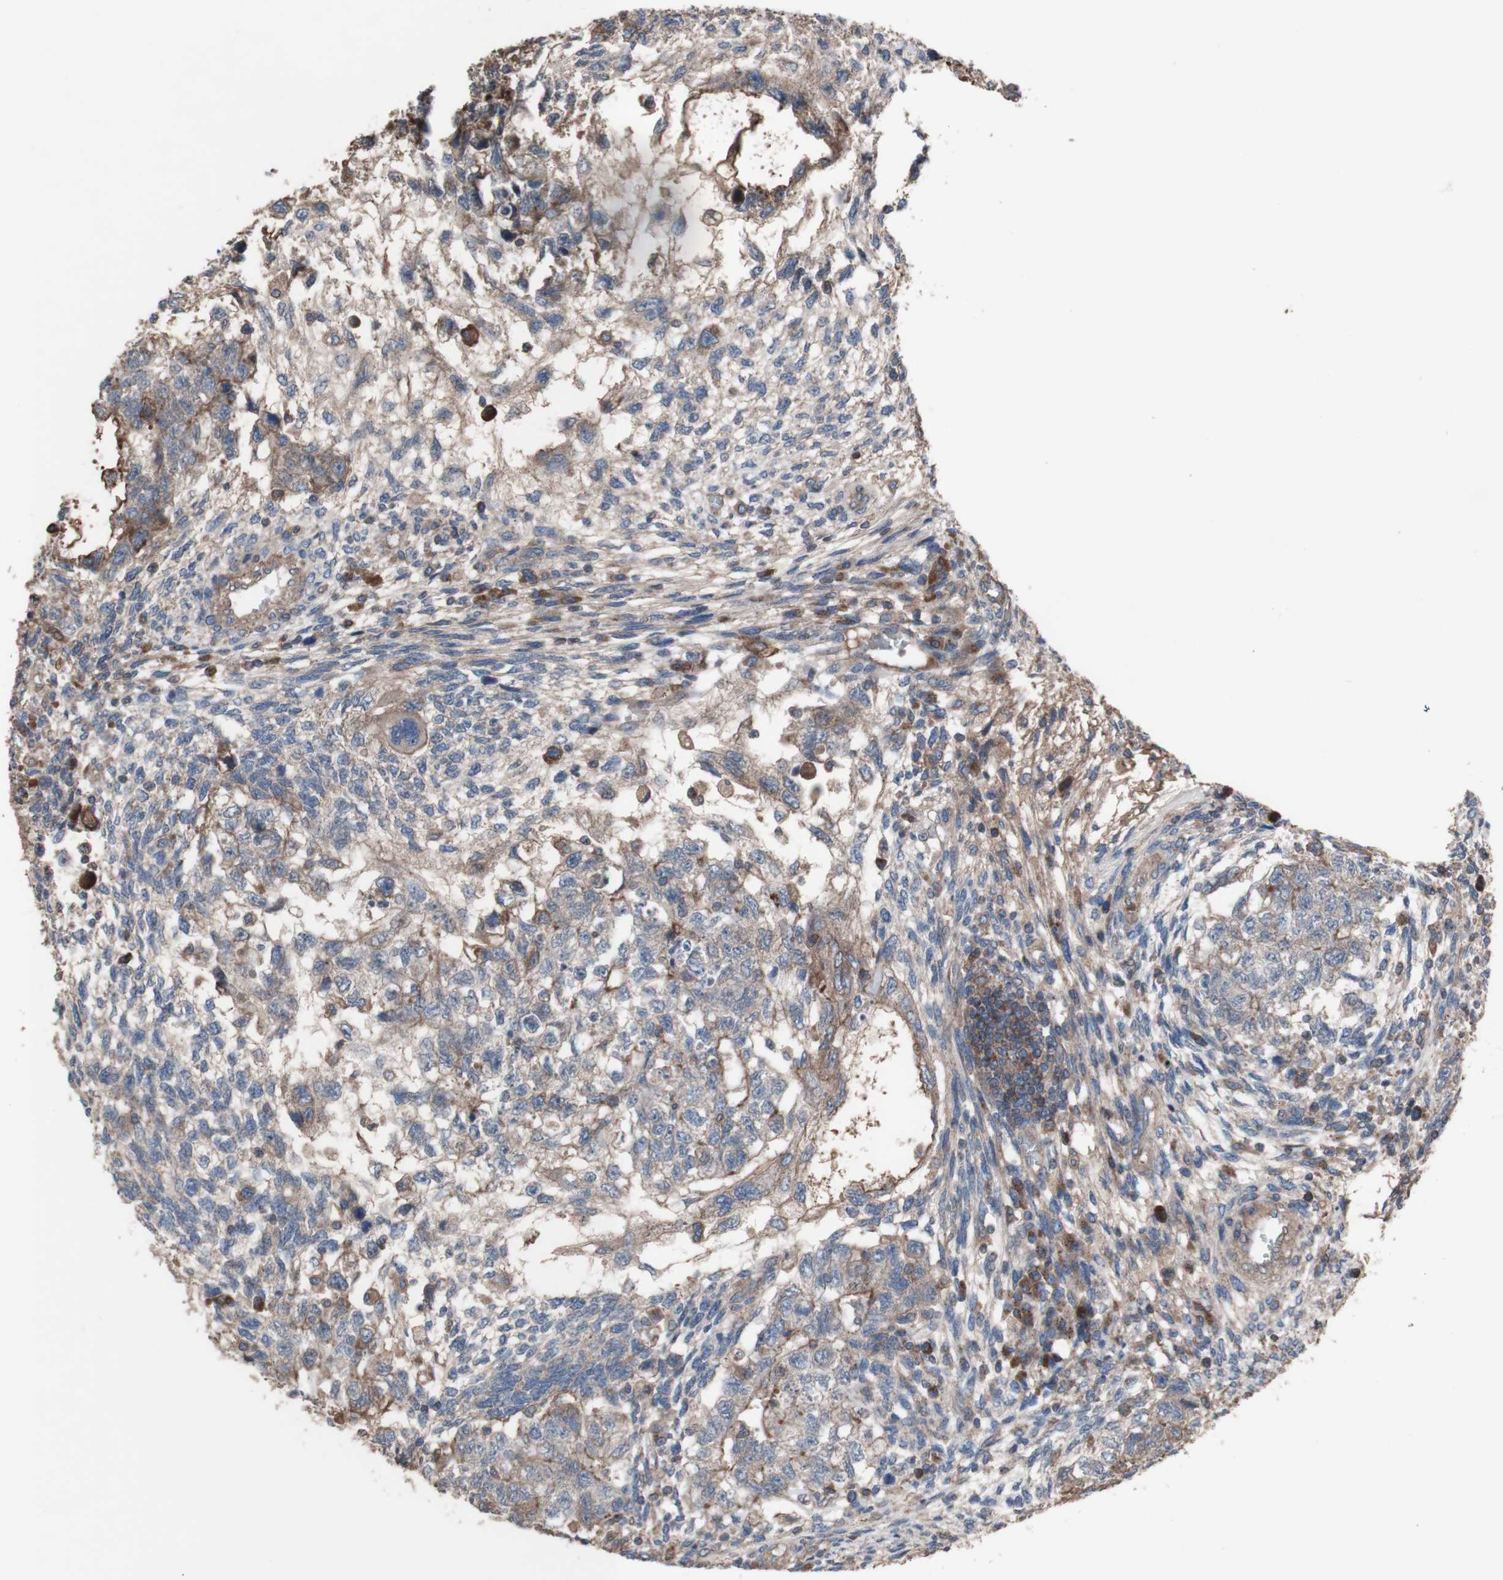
{"staining": {"intensity": "weak", "quantity": ">75%", "location": "cytoplasmic/membranous"}, "tissue": "testis cancer", "cell_type": "Tumor cells", "image_type": "cancer", "snomed": [{"axis": "morphology", "description": "Normal tissue, NOS"}, {"axis": "morphology", "description": "Carcinoma, Embryonal, NOS"}, {"axis": "topography", "description": "Testis"}], "caption": "Testis embryonal carcinoma stained for a protein reveals weak cytoplasmic/membranous positivity in tumor cells.", "gene": "COPB1", "patient": {"sex": "male", "age": 36}}